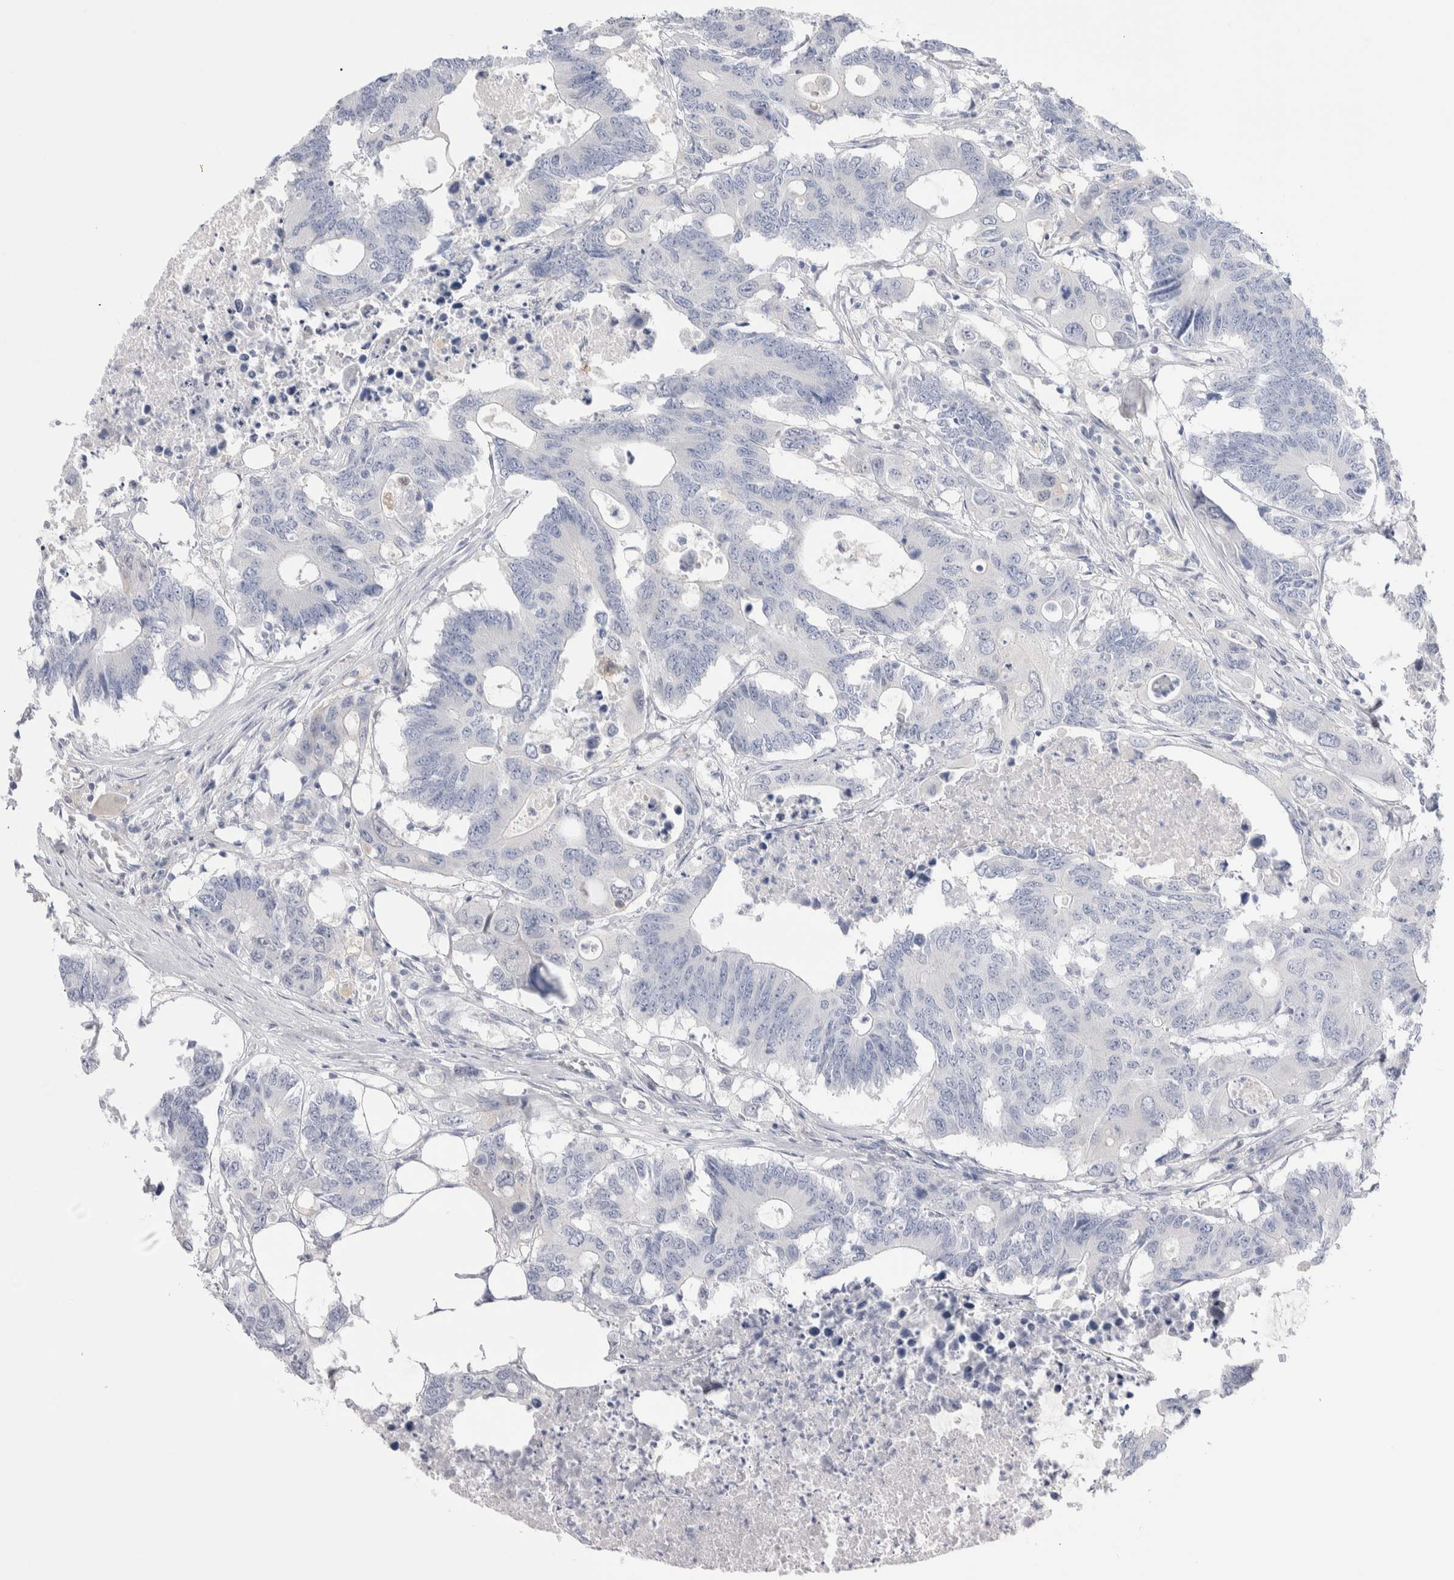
{"staining": {"intensity": "negative", "quantity": "none", "location": "none"}, "tissue": "colorectal cancer", "cell_type": "Tumor cells", "image_type": "cancer", "snomed": [{"axis": "morphology", "description": "Adenocarcinoma, NOS"}, {"axis": "topography", "description": "Colon"}], "caption": "Tumor cells are negative for brown protein staining in colorectal adenocarcinoma.", "gene": "GDA", "patient": {"sex": "male", "age": 71}}